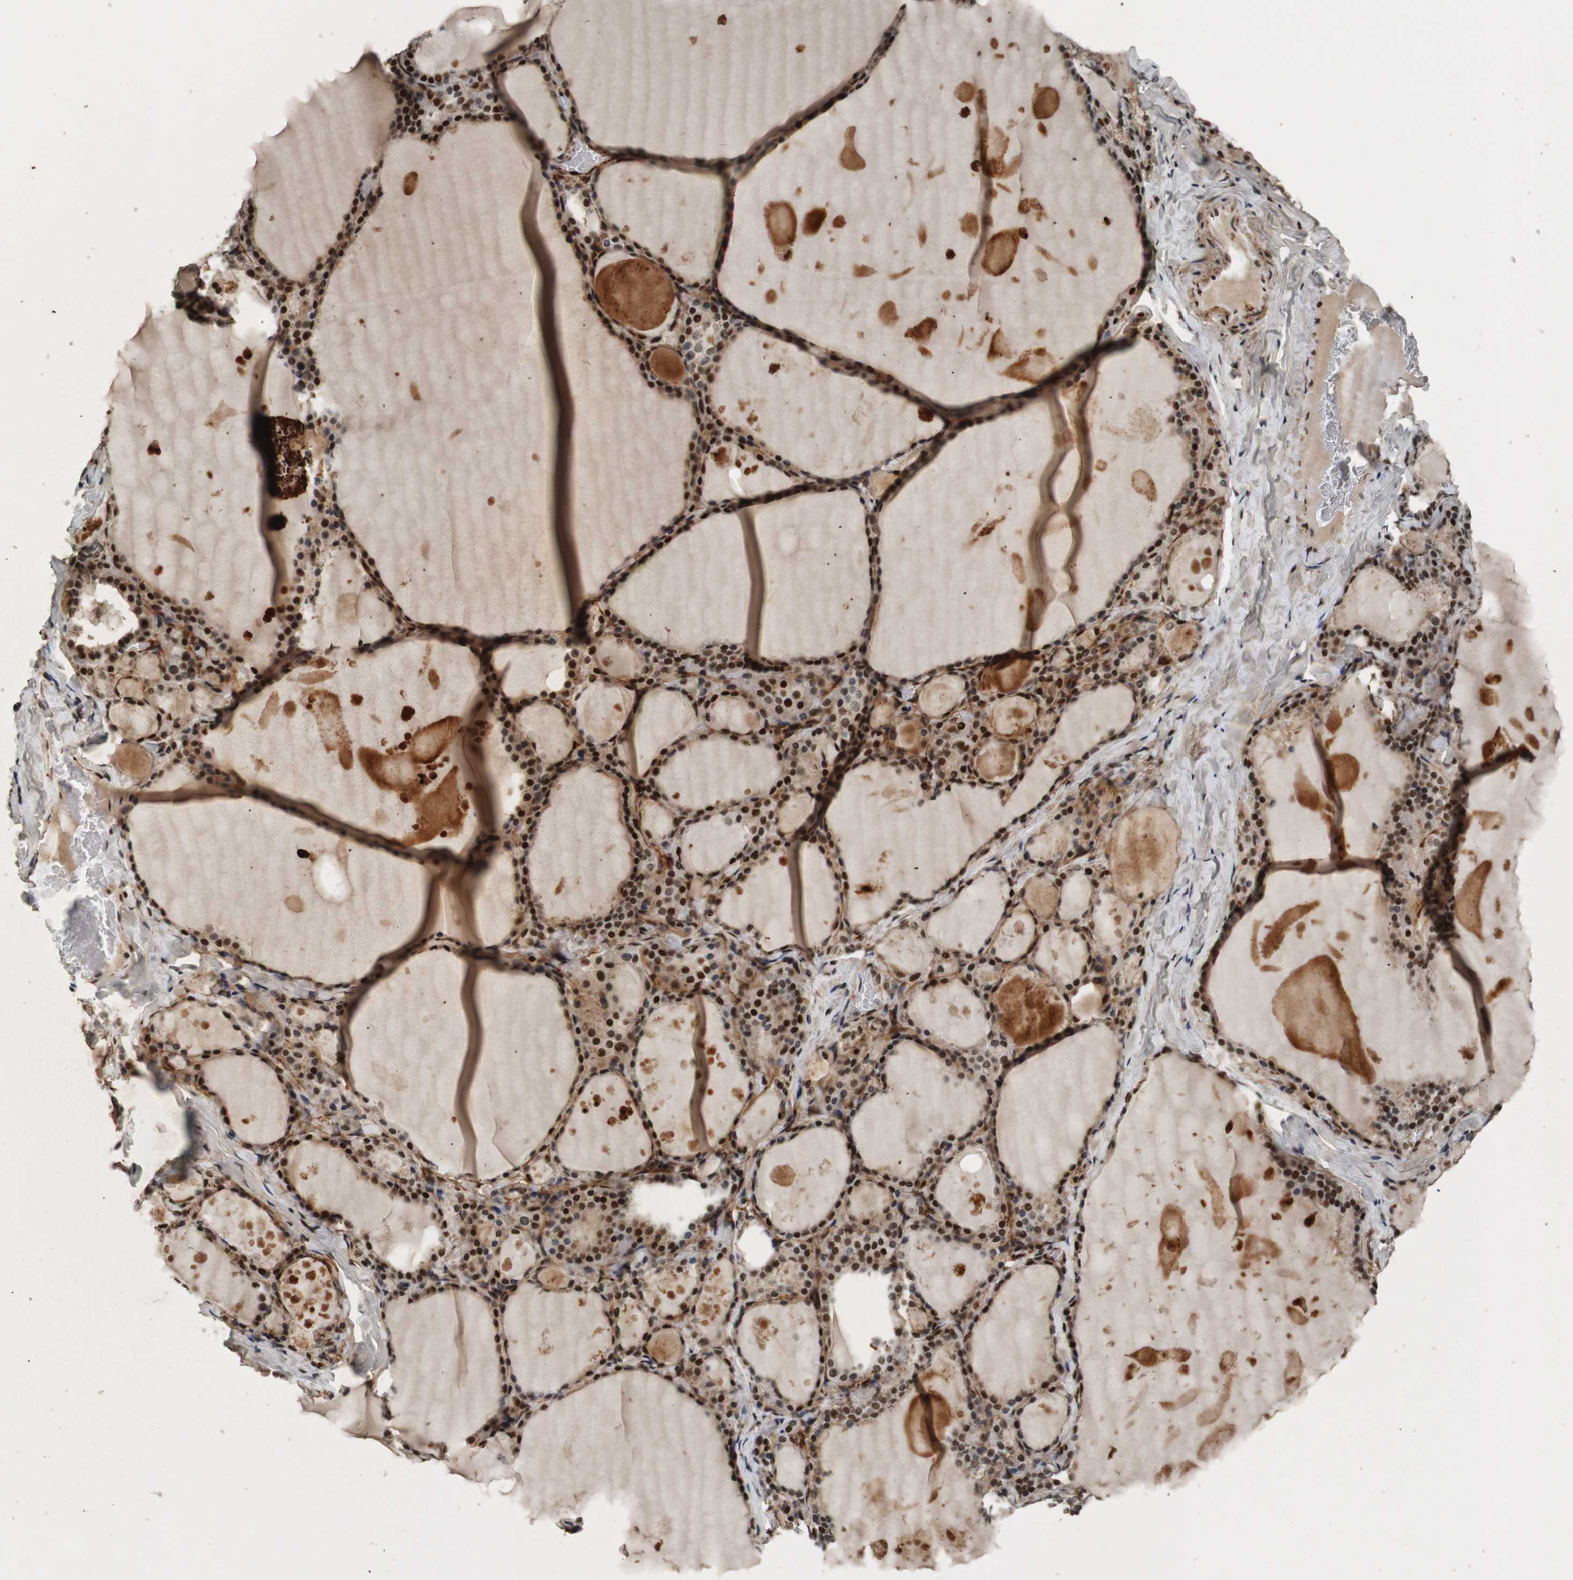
{"staining": {"intensity": "strong", "quantity": ">75%", "location": "nuclear"}, "tissue": "thyroid gland", "cell_type": "Glandular cells", "image_type": "normal", "snomed": [{"axis": "morphology", "description": "Normal tissue, NOS"}, {"axis": "topography", "description": "Thyroid gland"}], "caption": "This photomicrograph displays unremarkable thyroid gland stained with IHC to label a protein in brown. The nuclear of glandular cells show strong positivity for the protein. Nuclei are counter-stained blue.", "gene": "HEXIM1", "patient": {"sex": "male", "age": 56}}